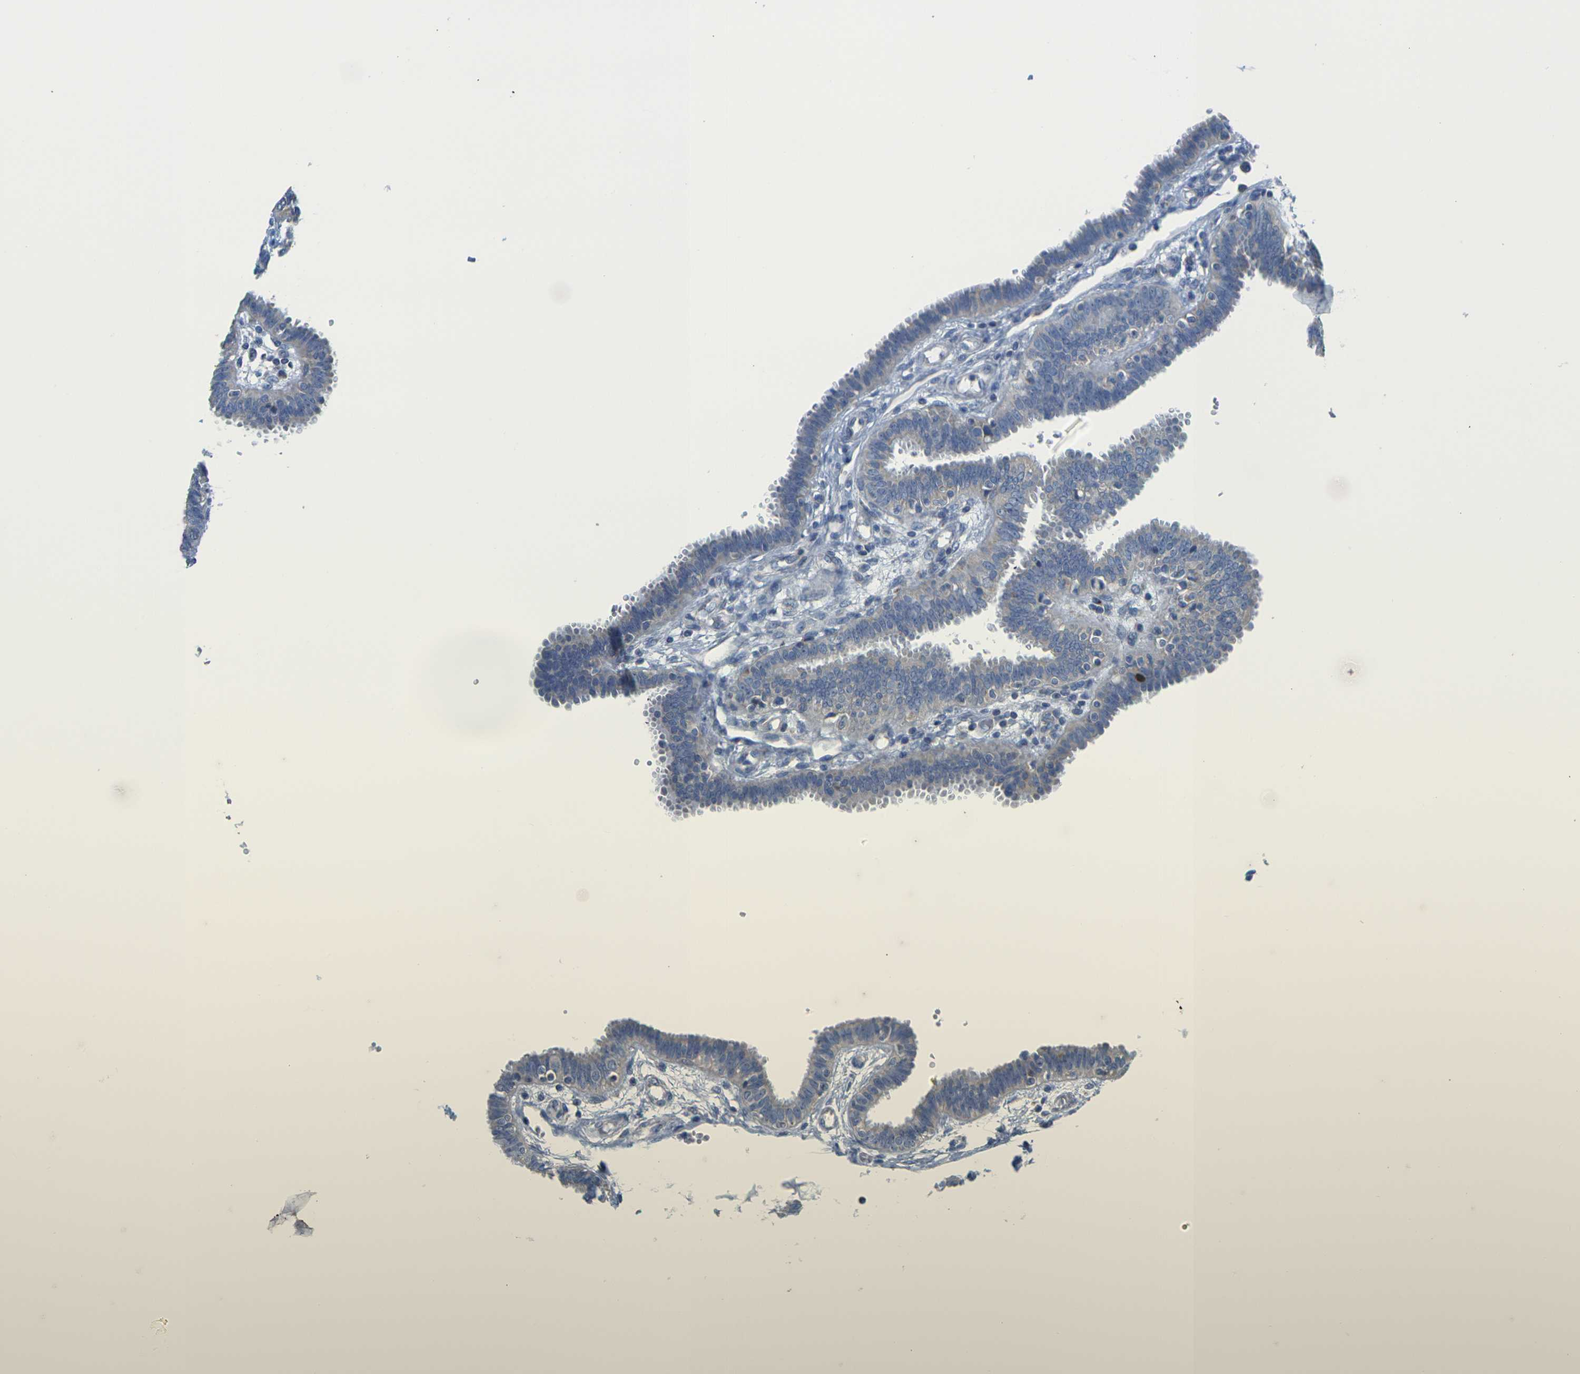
{"staining": {"intensity": "moderate", "quantity": "25%-75%", "location": "cytoplasmic/membranous"}, "tissue": "fallopian tube", "cell_type": "Glandular cells", "image_type": "normal", "snomed": [{"axis": "morphology", "description": "Normal tissue, NOS"}, {"axis": "topography", "description": "Fallopian tube"}], "caption": "A brown stain shows moderate cytoplasmic/membranous staining of a protein in glandular cells of benign fallopian tube.", "gene": "TMEM204", "patient": {"sex": "female", "age": 32}}